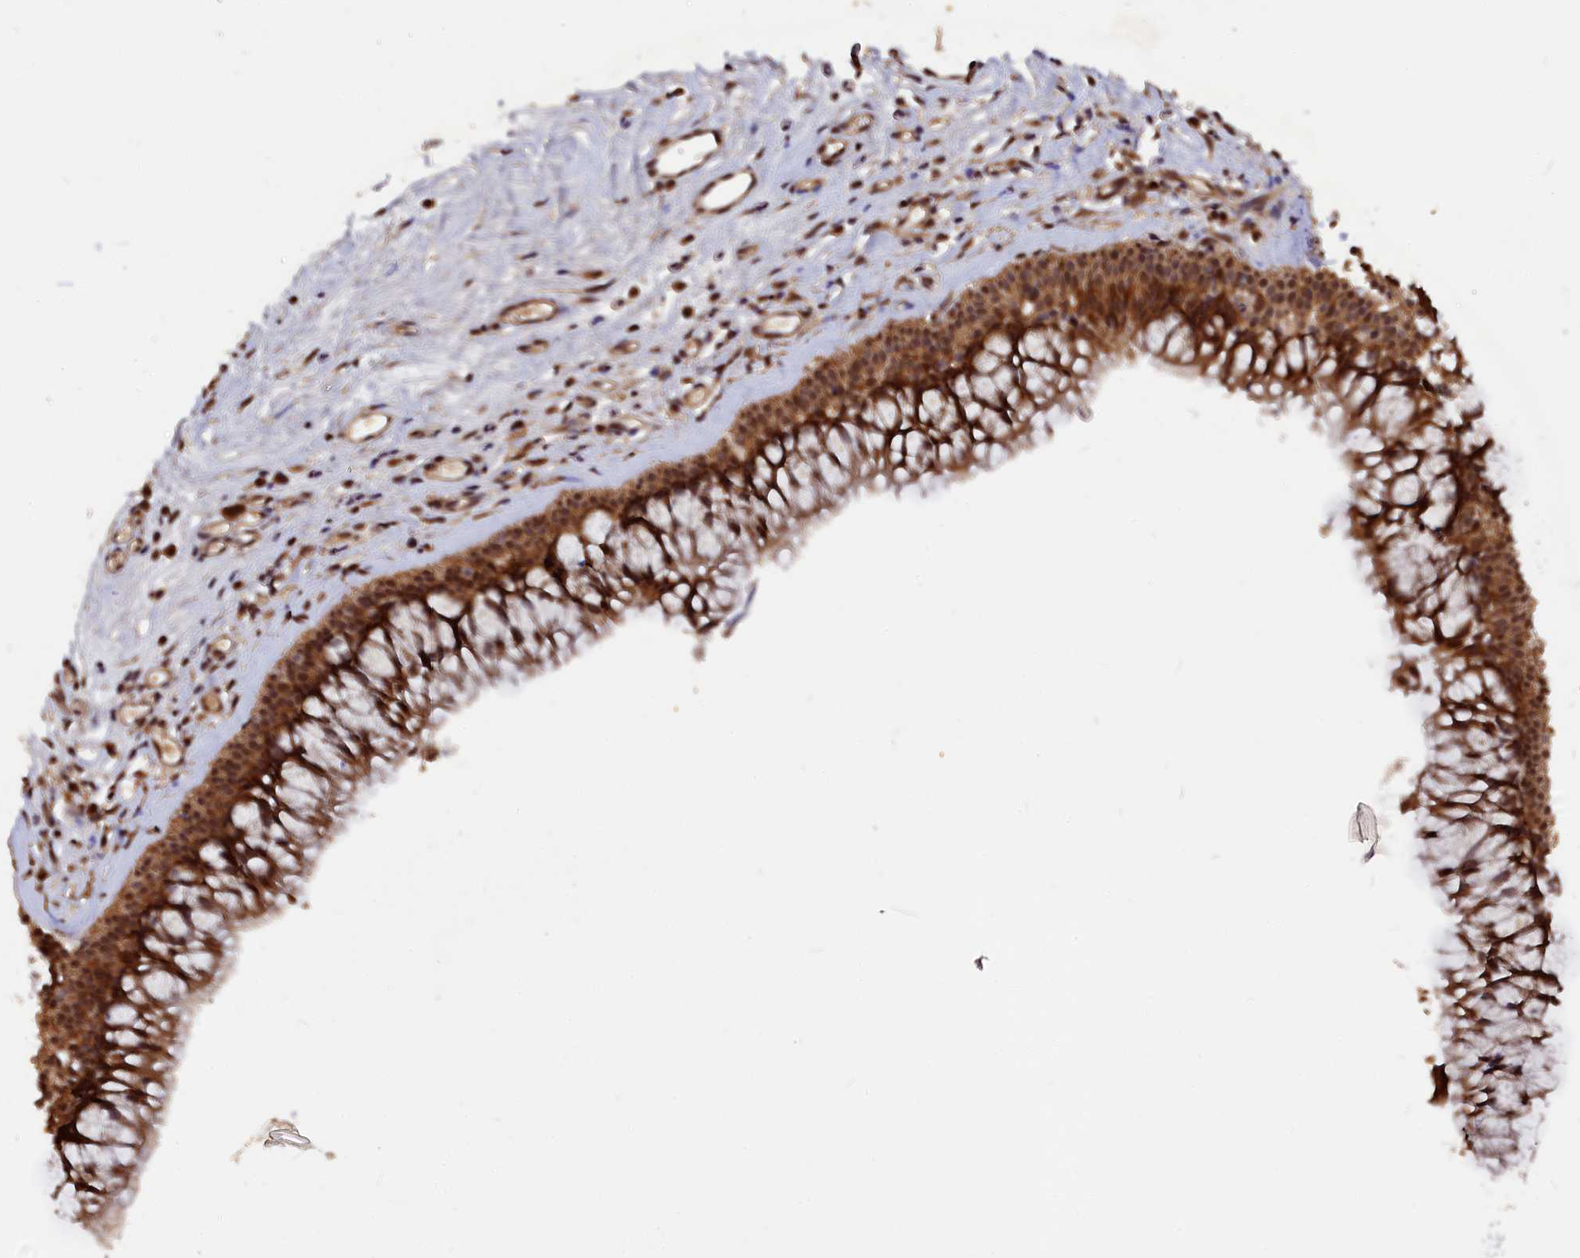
{"staining": {"intensity": "strong", "quantity": ">75%", "location": "cytoplasmic/membranous,nuclear"}, "tissue": "nasopharynx", "cell_type": "Respiratory epithelial cells", "image_type": "normal", "snomed": [{"axis": "morphology", "description": "Normal tissue, NOS"}, {"axis": "morphology", "description": "Inflammation, NOS"}, {"axis": "morphology", "description": "Malignant melanoma, Metastatic site"}, {"axis": "topography", "description": "Nasopharynx"}], "caption": "Nasopharynx stained with DAB (3,3'-diaminobenzidine) immunohistochemistry (IHC) shows high levels of strong cytoplasmic/membranous,nuclear positivity in about >75% of respiratory epithelial cells.", "gene": "ADRM1", "patient": {"sex": "male", "age": 70}}